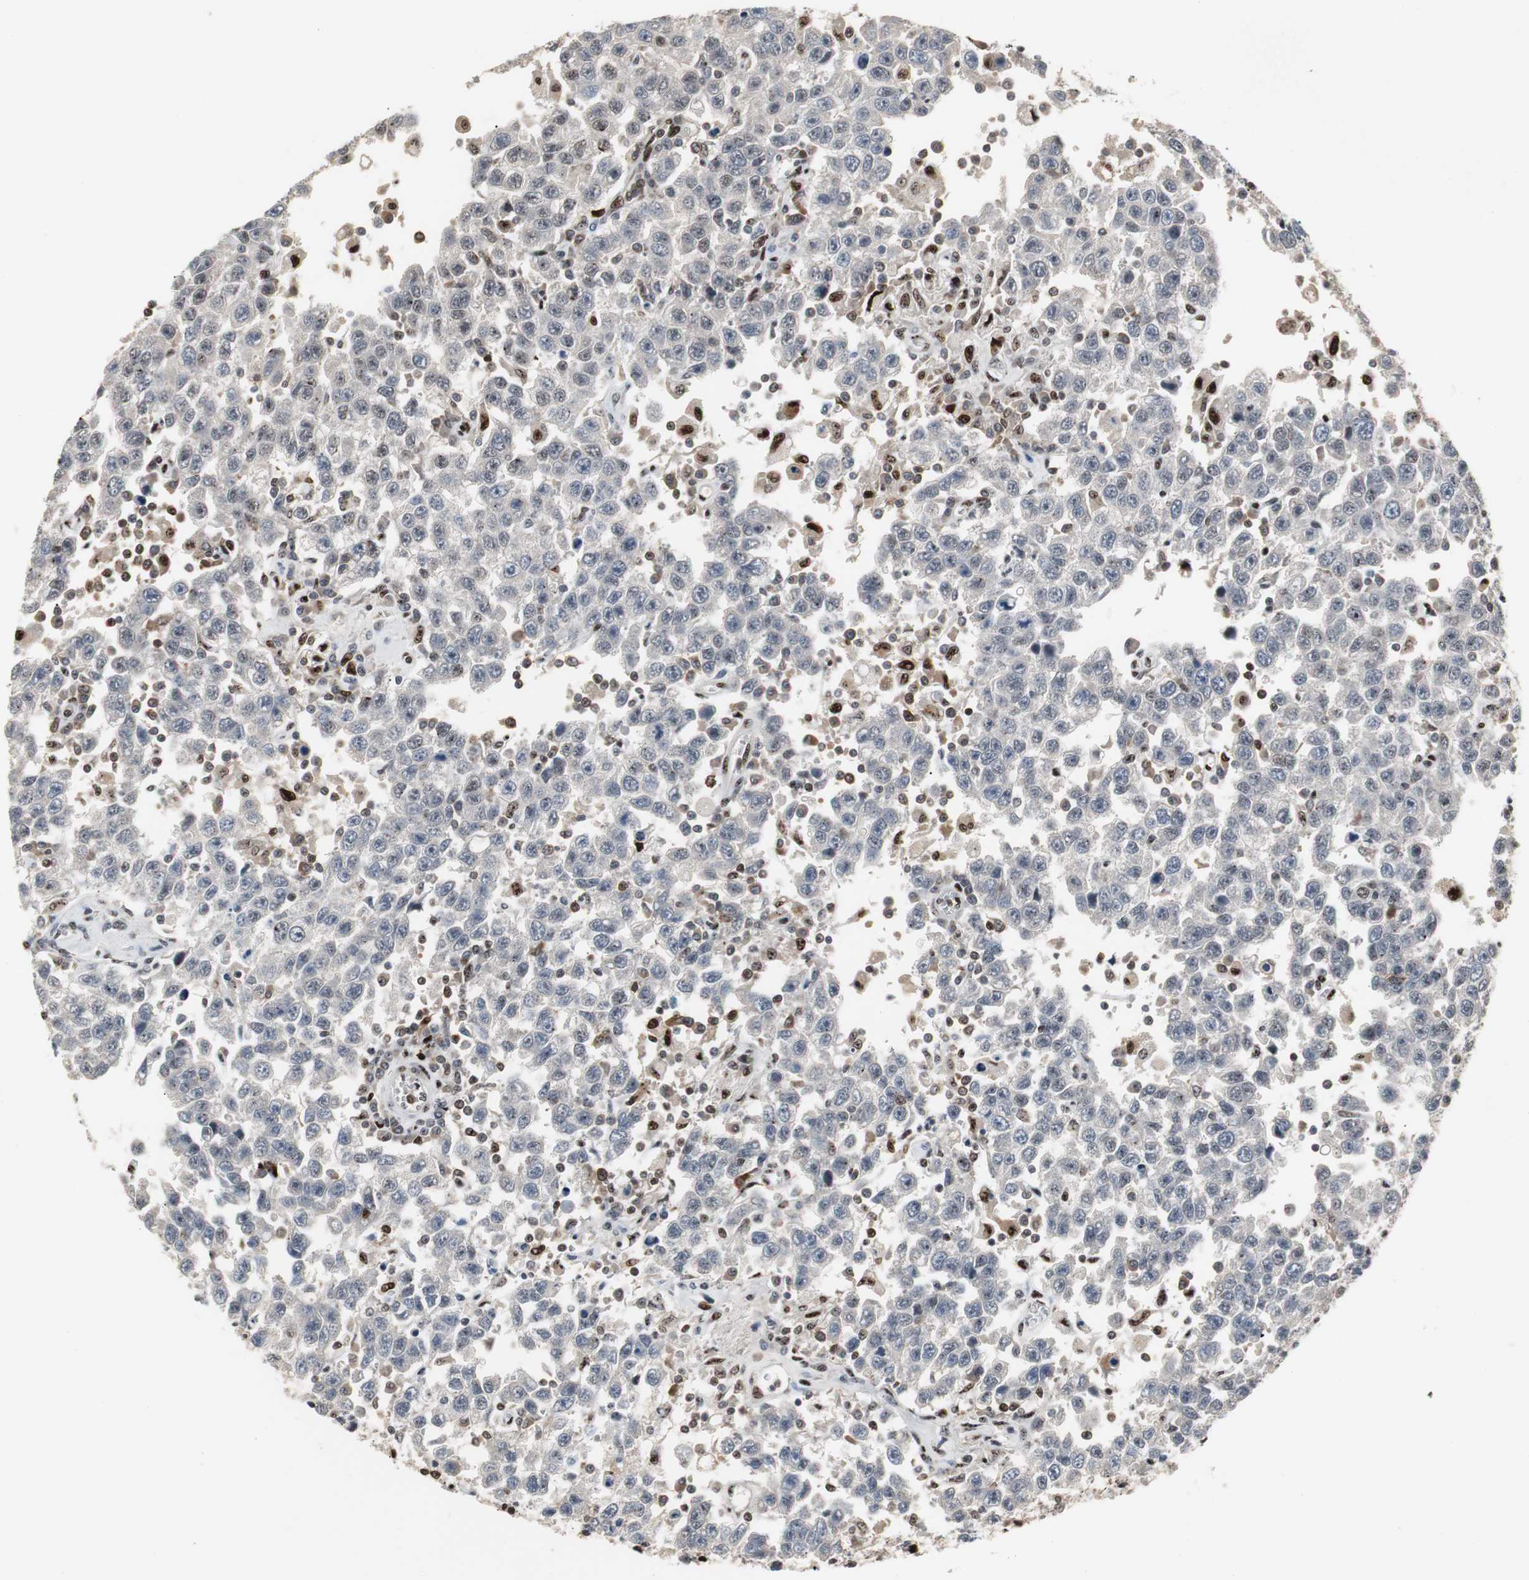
{"staining": {"intensity": "negative", "quantity": "none", "location": "none"}, "tissue": "testis cancer", "cell_type": "Tumor cells", "image_type": "cancer", "snomed": [{"axis": "morphology", "description": "Seminoma, NOS"}, {"axis": "topography", "description": "Testis"}], "caption": "High power microscopy micrograph of an IHC image of seminoma (testis), revealing no significant staining in tumor cells.", "gene": "GRK2", "patient": {"sex": "male", "age": 41}}